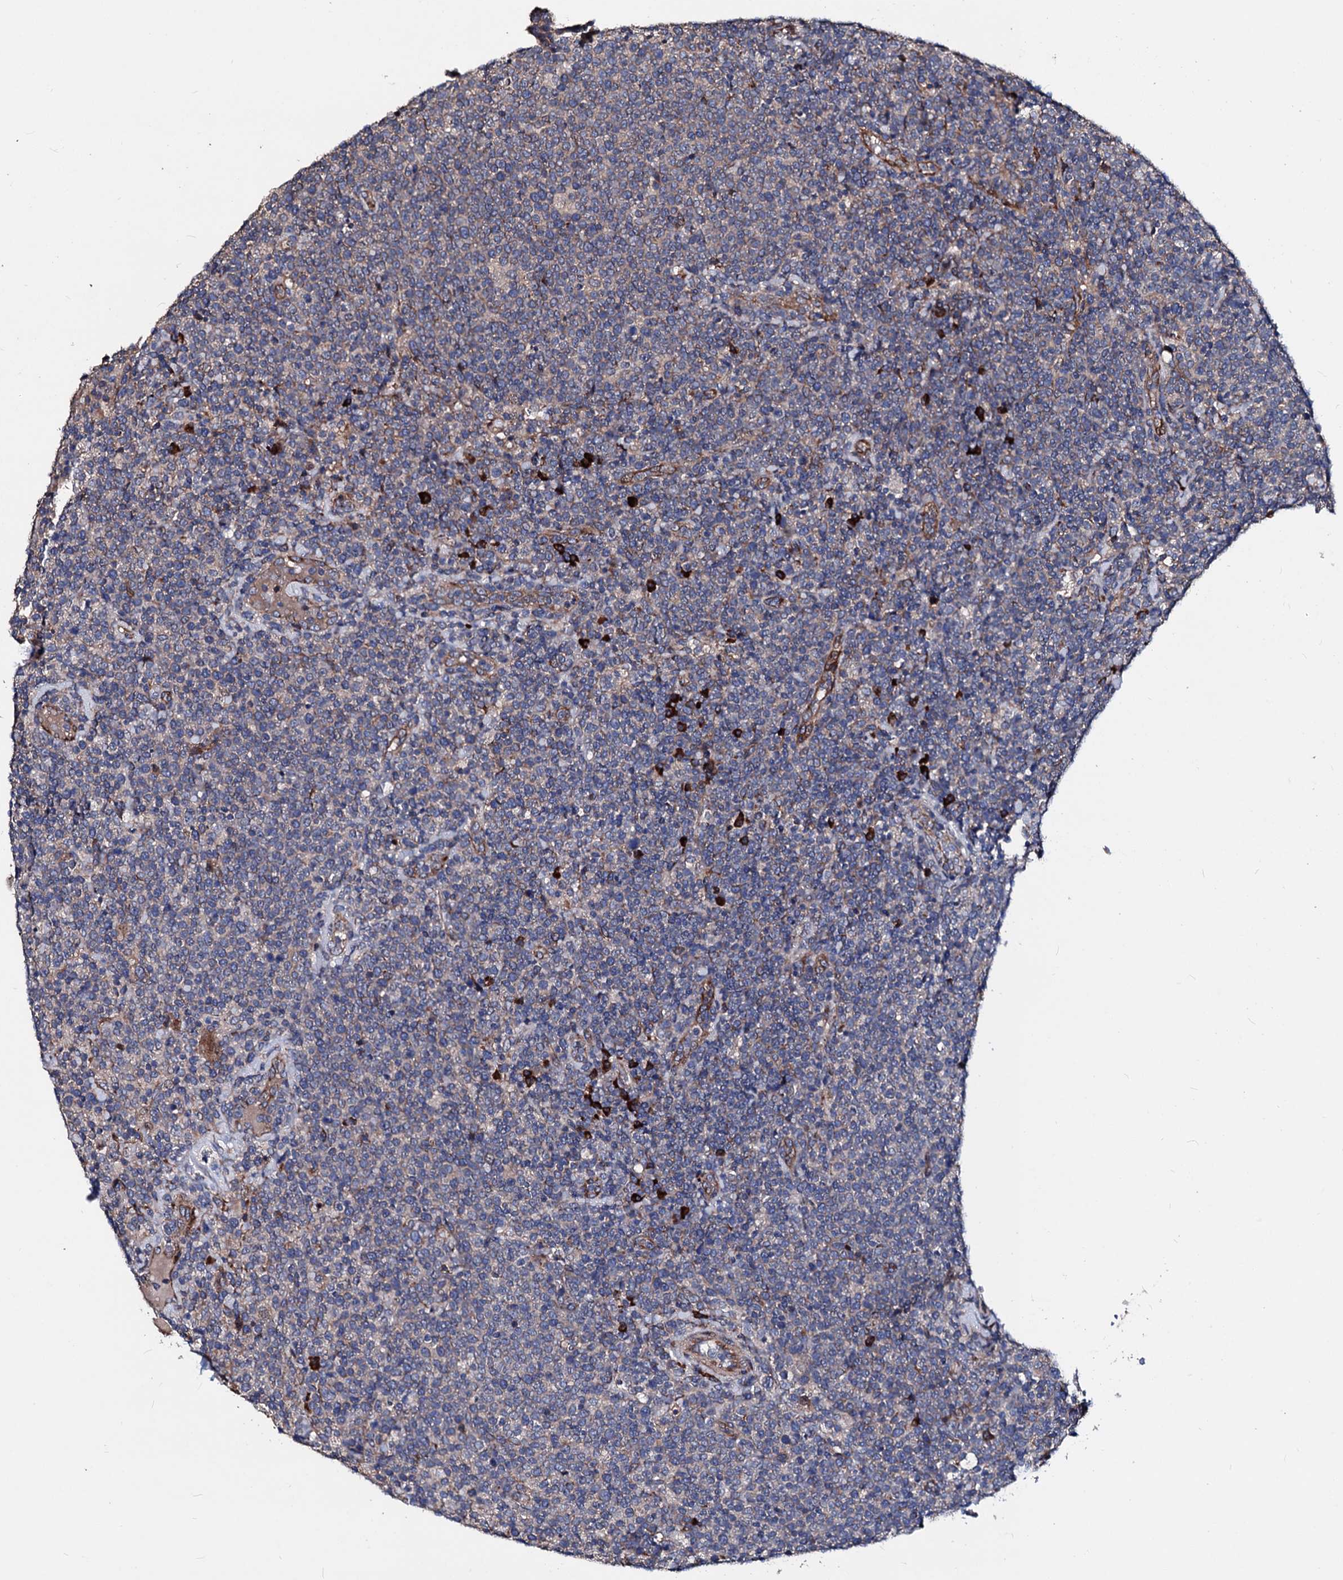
{"staining": {"intensity": "weak", "quantity": "<25%", "location": "cytoplasmic/membranous"}, "tissue": "lymphoma", "cell_type": "Tumor cells", "image_type": "cancer", "snomed": [{"axis": "morphology", "description": "Malignant lymphoma, non-Hodgkin's type, High grade"}, {"axis": "topography", "description": "Lymph node"}], "caption": "Immunohistochemistry (IHC) of high-grade malignant lymphoma, non-Hodgkin's type displays no expression in tumor cells.", "gene": "AKAP11", "patient": {"sex": "male", "age": 61}}